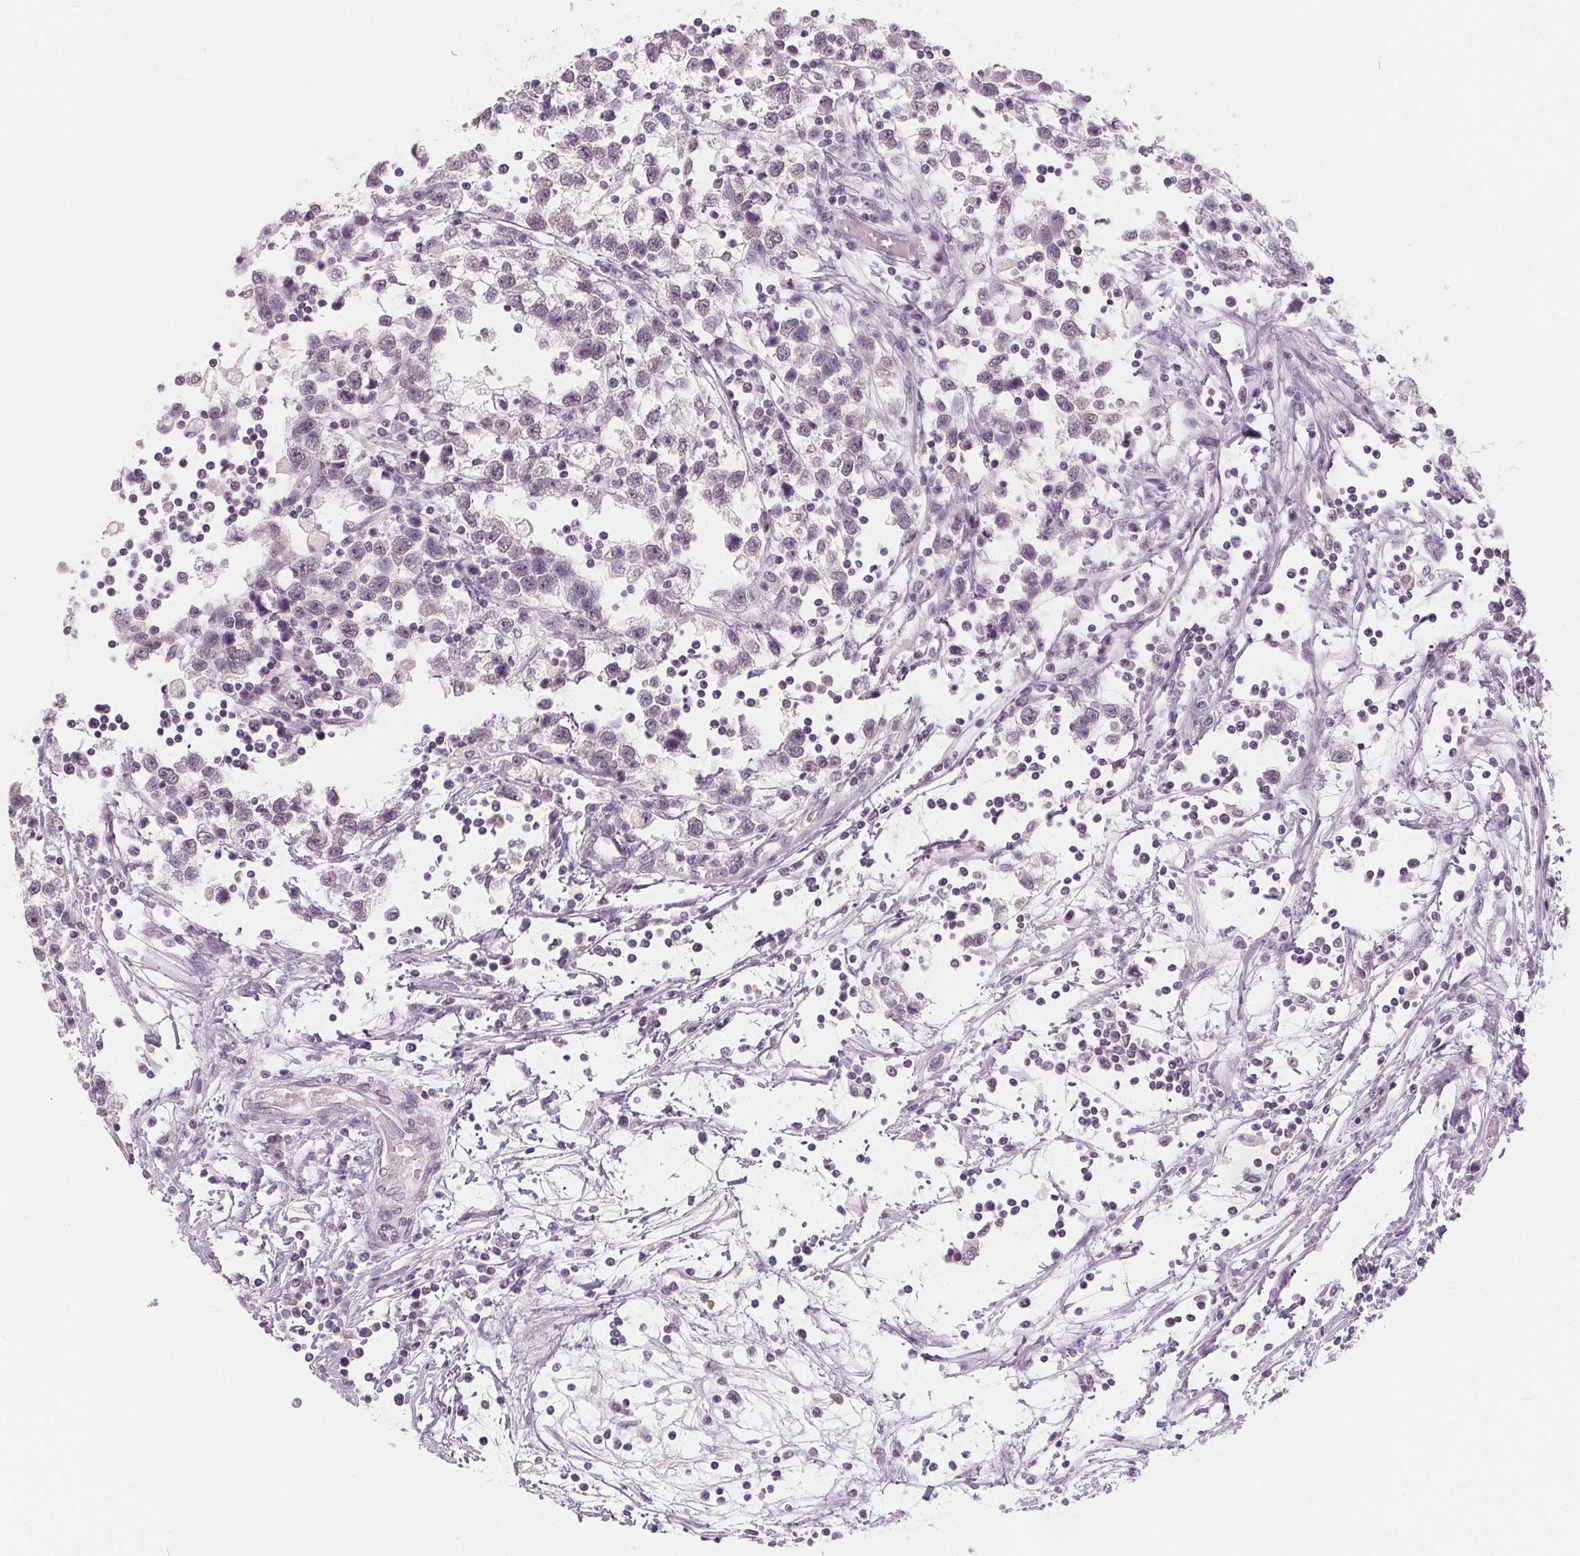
{"staining": {"intensity": "negative", "quantity": "none", "location": "none"}, "tissue": "testis cancer", "cell_type": "Tumor cells", "image_type": "cancer", "snomed": [{"axis": "morphology", "description": "Seminoma, NOS"}, {"axis": "topography", "description": "Testis"}], "caption": "Immunohistochemistry histopathology image of human testis cancer stained for a protein (brown), which reveals no expression in tumor cells.", "gene": "DBX2", "patient": {"sex": "male", "age": 34}}